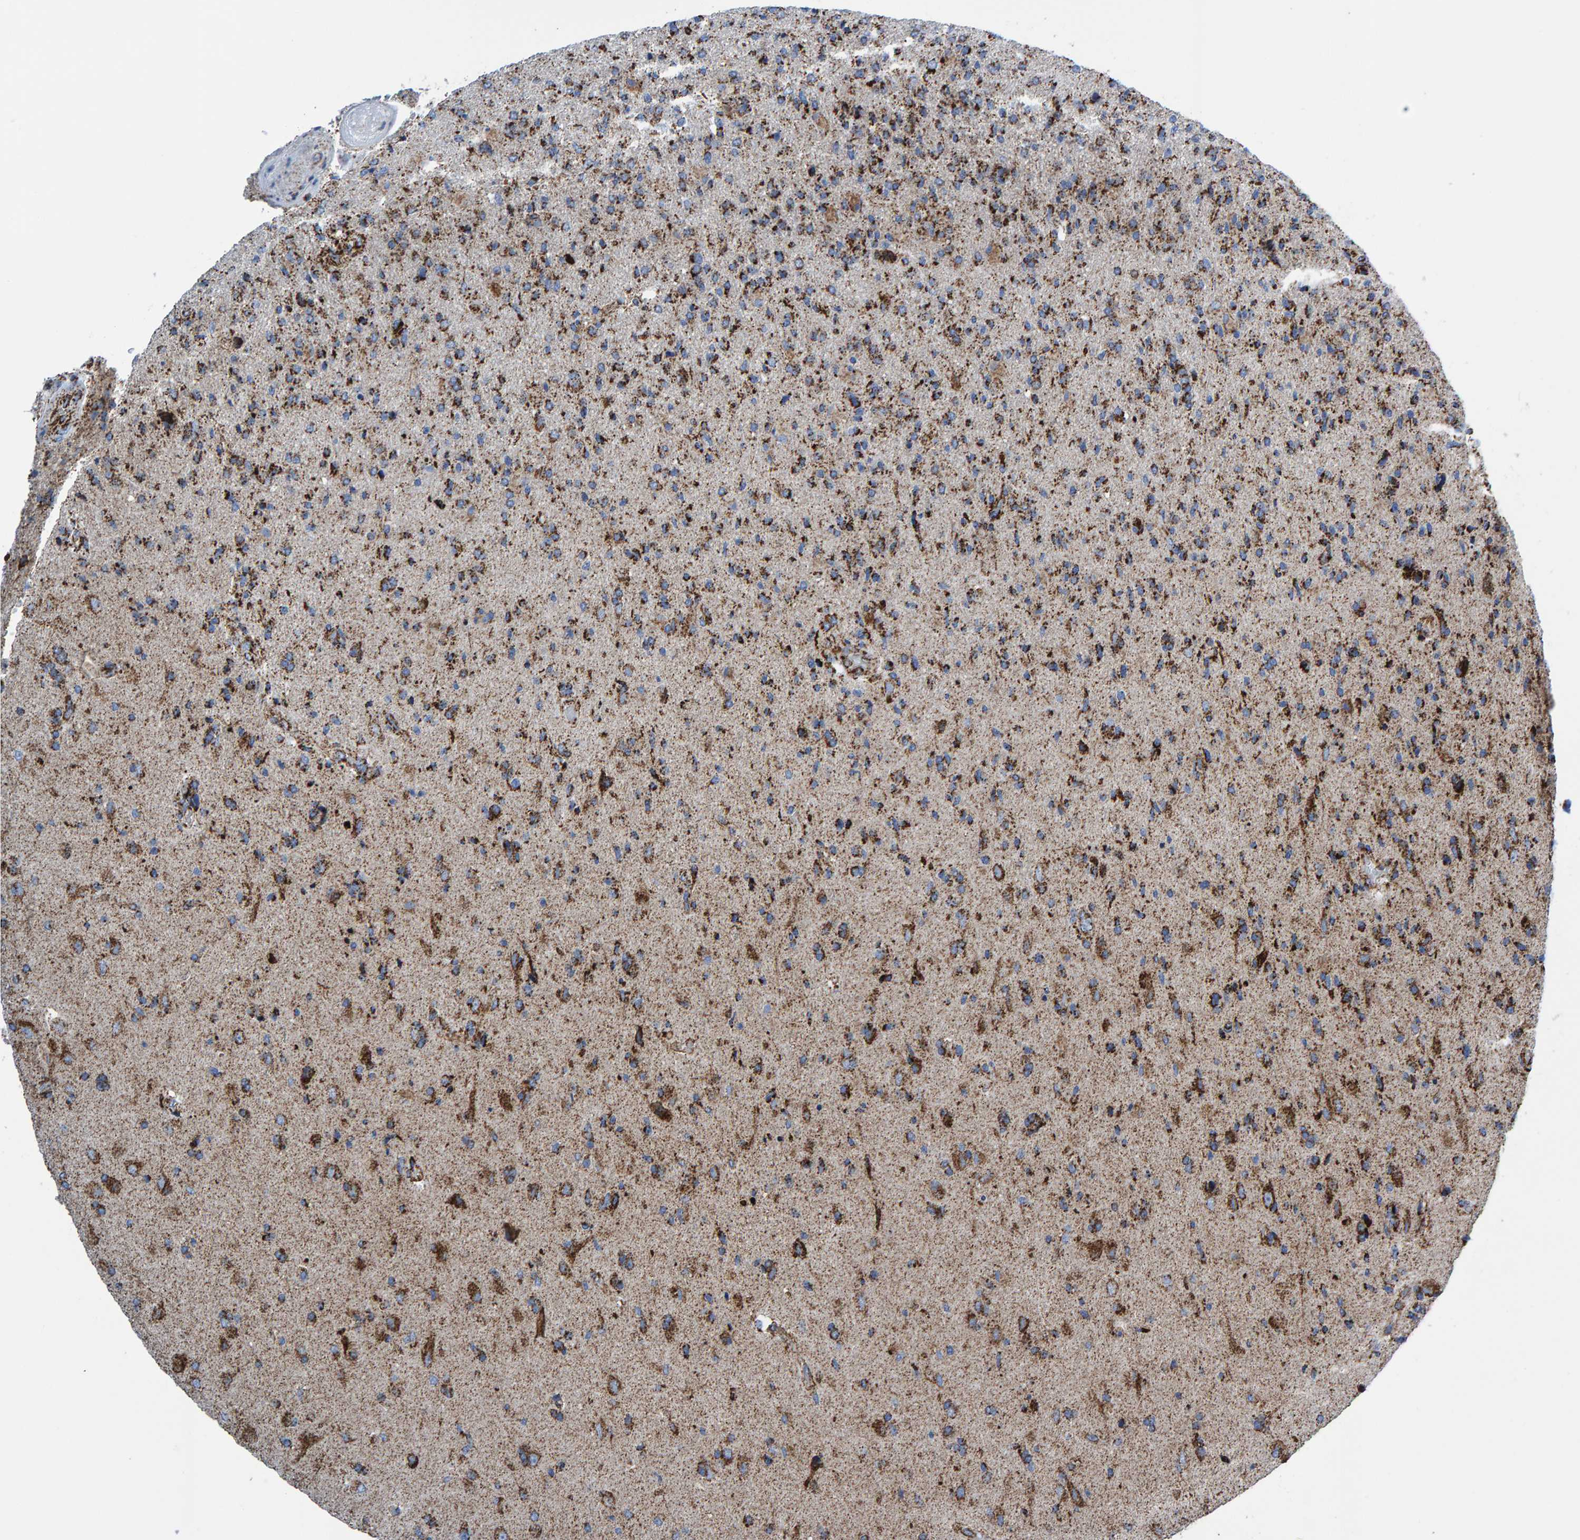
{"staining": {"intensity": "strong", "quantity": ">75%", "location": "cytoplasmic/membranous"}, "tissue": "glioma", "cell_type": "Tumor cells", "image_type": "cancer", "snomed": [{"axis": "morphology", "description": "Glioma, malignant, High grade"}, {"axis": "topography", "description": "Brain"}], "caption": "Immunohistochemical staining of human glioma demonstrates high levels of strong cytoplasmic/membranous expression in approximately >75% of tumor cells.", "gene": "ENSG00000262660", "patient": {"sex": "male", "age": 72}}